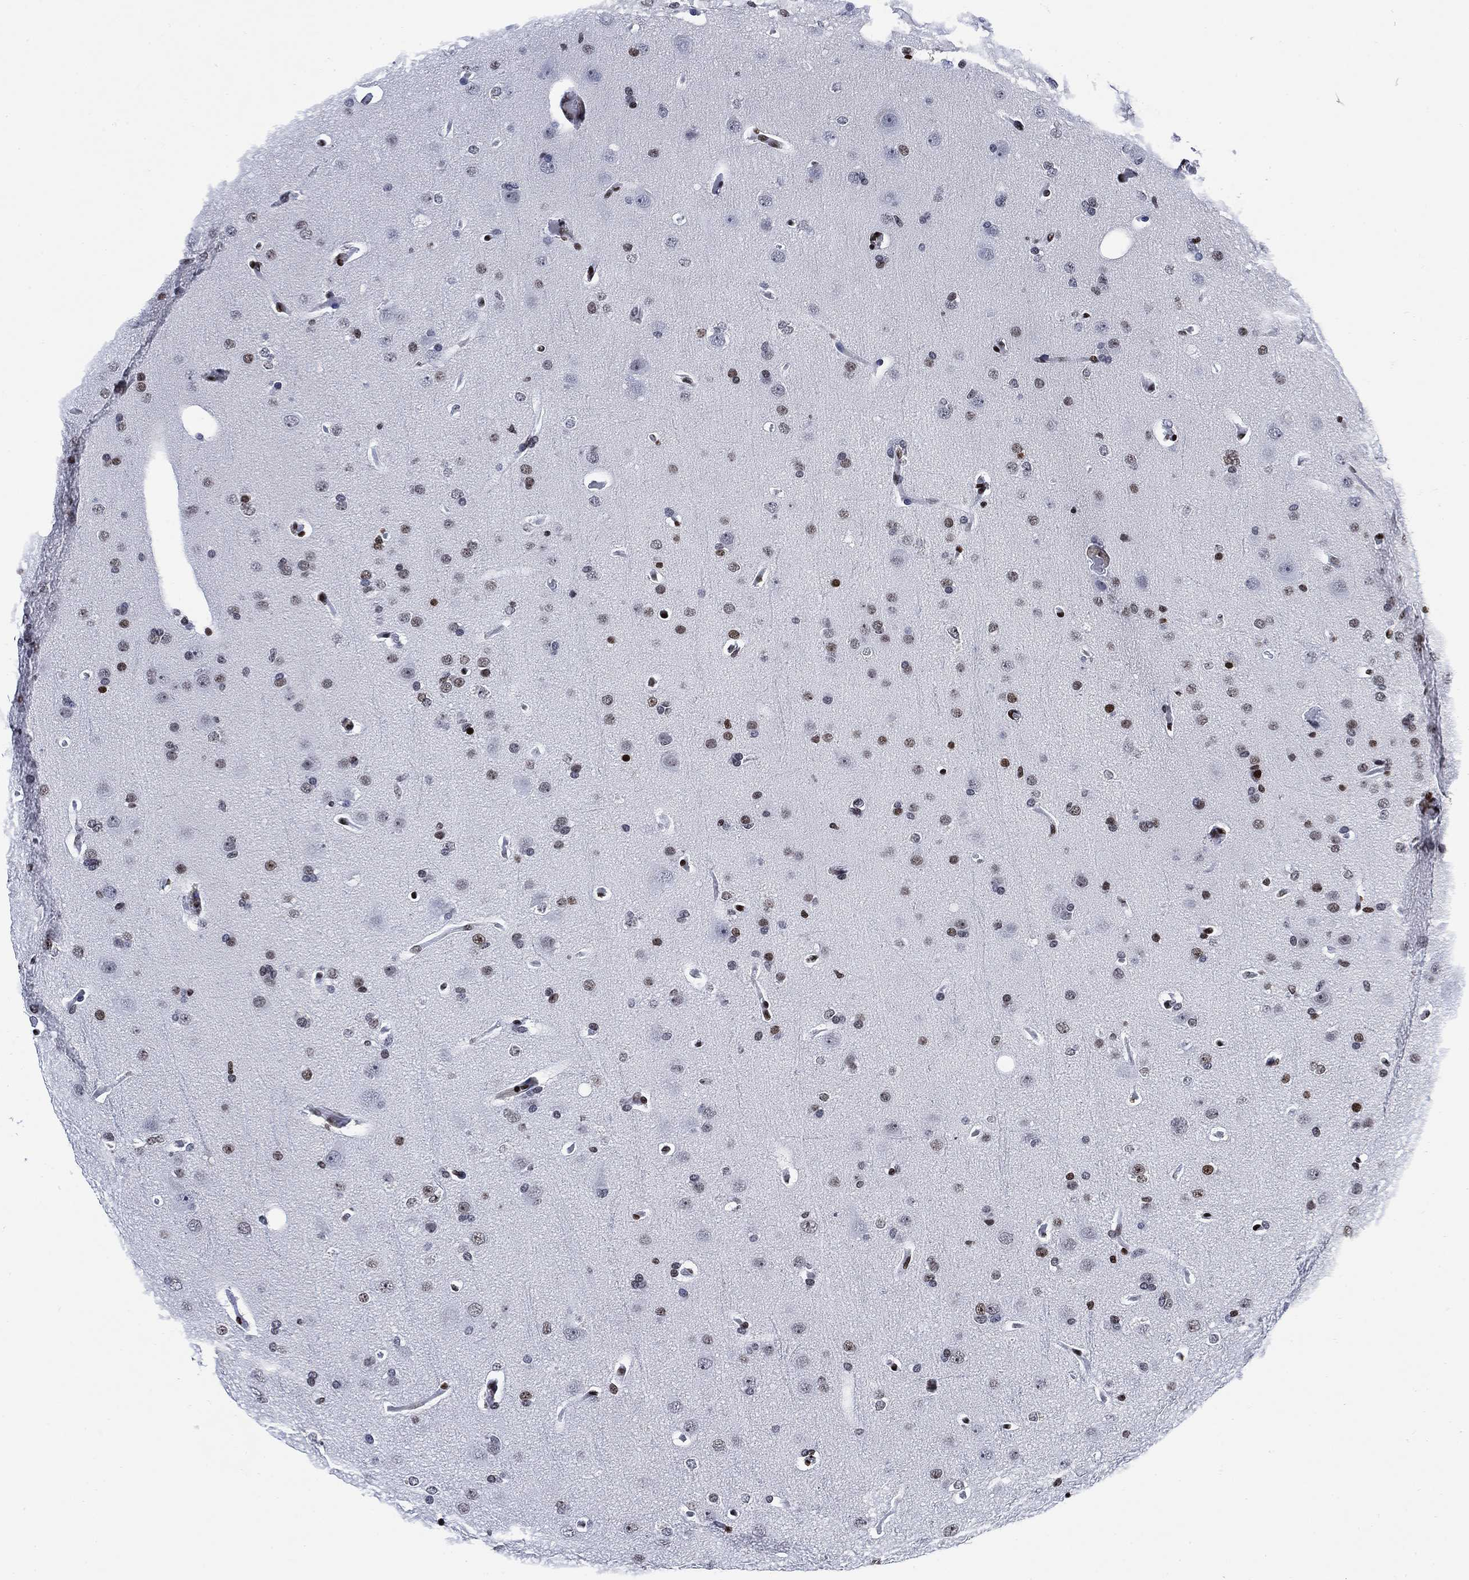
{"staining": {"intensity": "moderate", "quantity": "<25%", "location": "nuclear"}, "tissue": "glioma", "cell_type": "Tumor cells", "image_type": "cancer", "snomed": [{"axis": "morphology", "description": "Glioma, malignant, Low grade"}, {"axis": "topography", "description": "Brain"}], "caption": "Immunohistochemical staining of human malignant glioma (low-grade) displays low levels of moderate nuclear staining in about <25% of tumor cells.", "gene": "H1-10", "patient": {"sex": "male", "age": 41}}